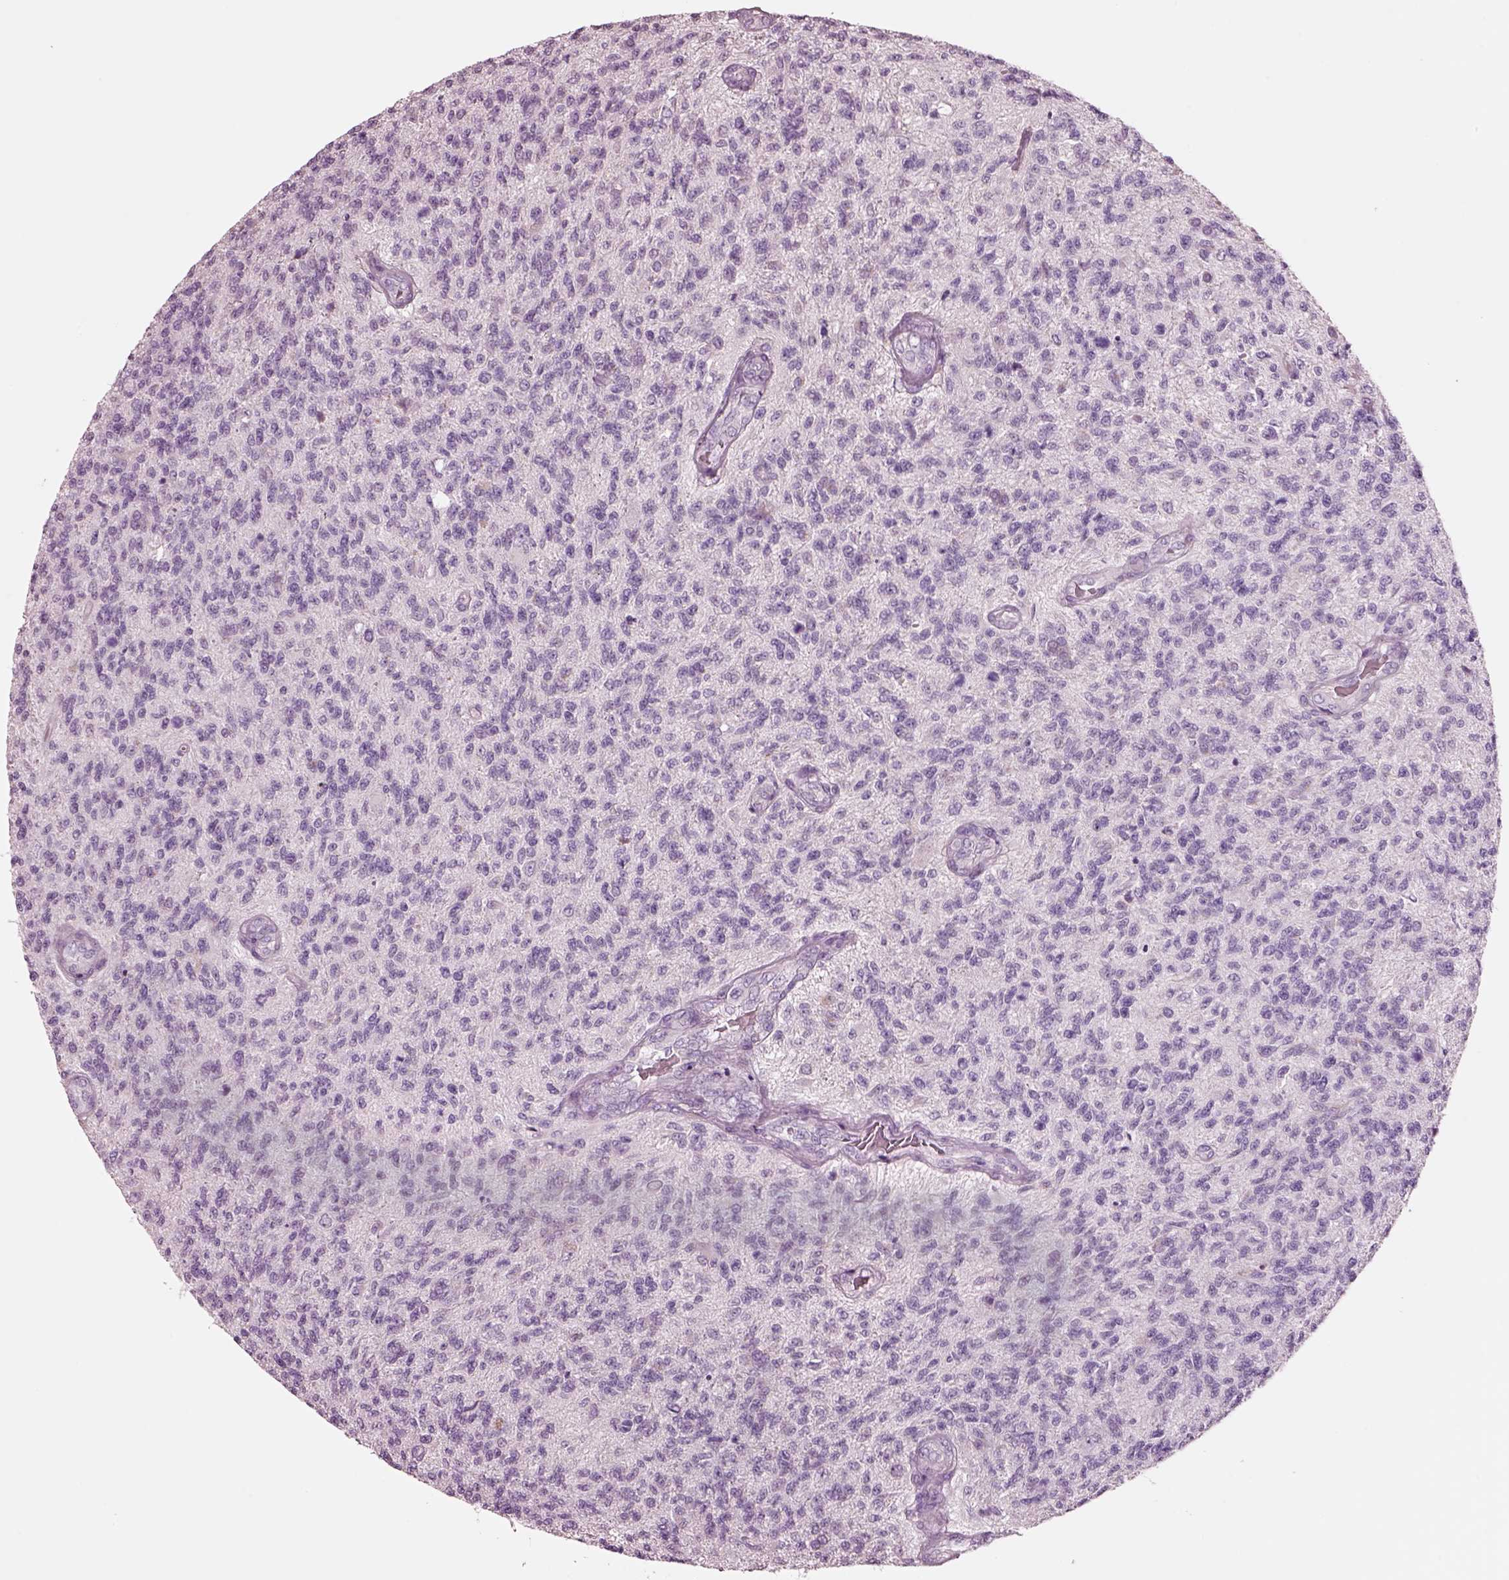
{"staining": {"intensity": "negative", "quantity": "none", "location": "none"}, "tissue": "glioma", "cell_type": "Tumor cells", "image_type": "cancer", "snomed": [{"axis": "morphology", "description": "Glioma, malignant, High grade"}, {"axis": "topography", "description": "Brain"}], "caption": "DAB (3,3'-diaminobenzidine) immunohistochemical staining of human malignant glioma (high-grade) demonstrates no significant staining in tumor cells. (Stains: DAB (3,3'-diaminobenzidine) immunohistochemistry with hematoxylin counter stain, Microscopy: brightfield microscopy at high magnification).", "gene": "NMRK2", "patient": {"sex": "male", "age": 56}}